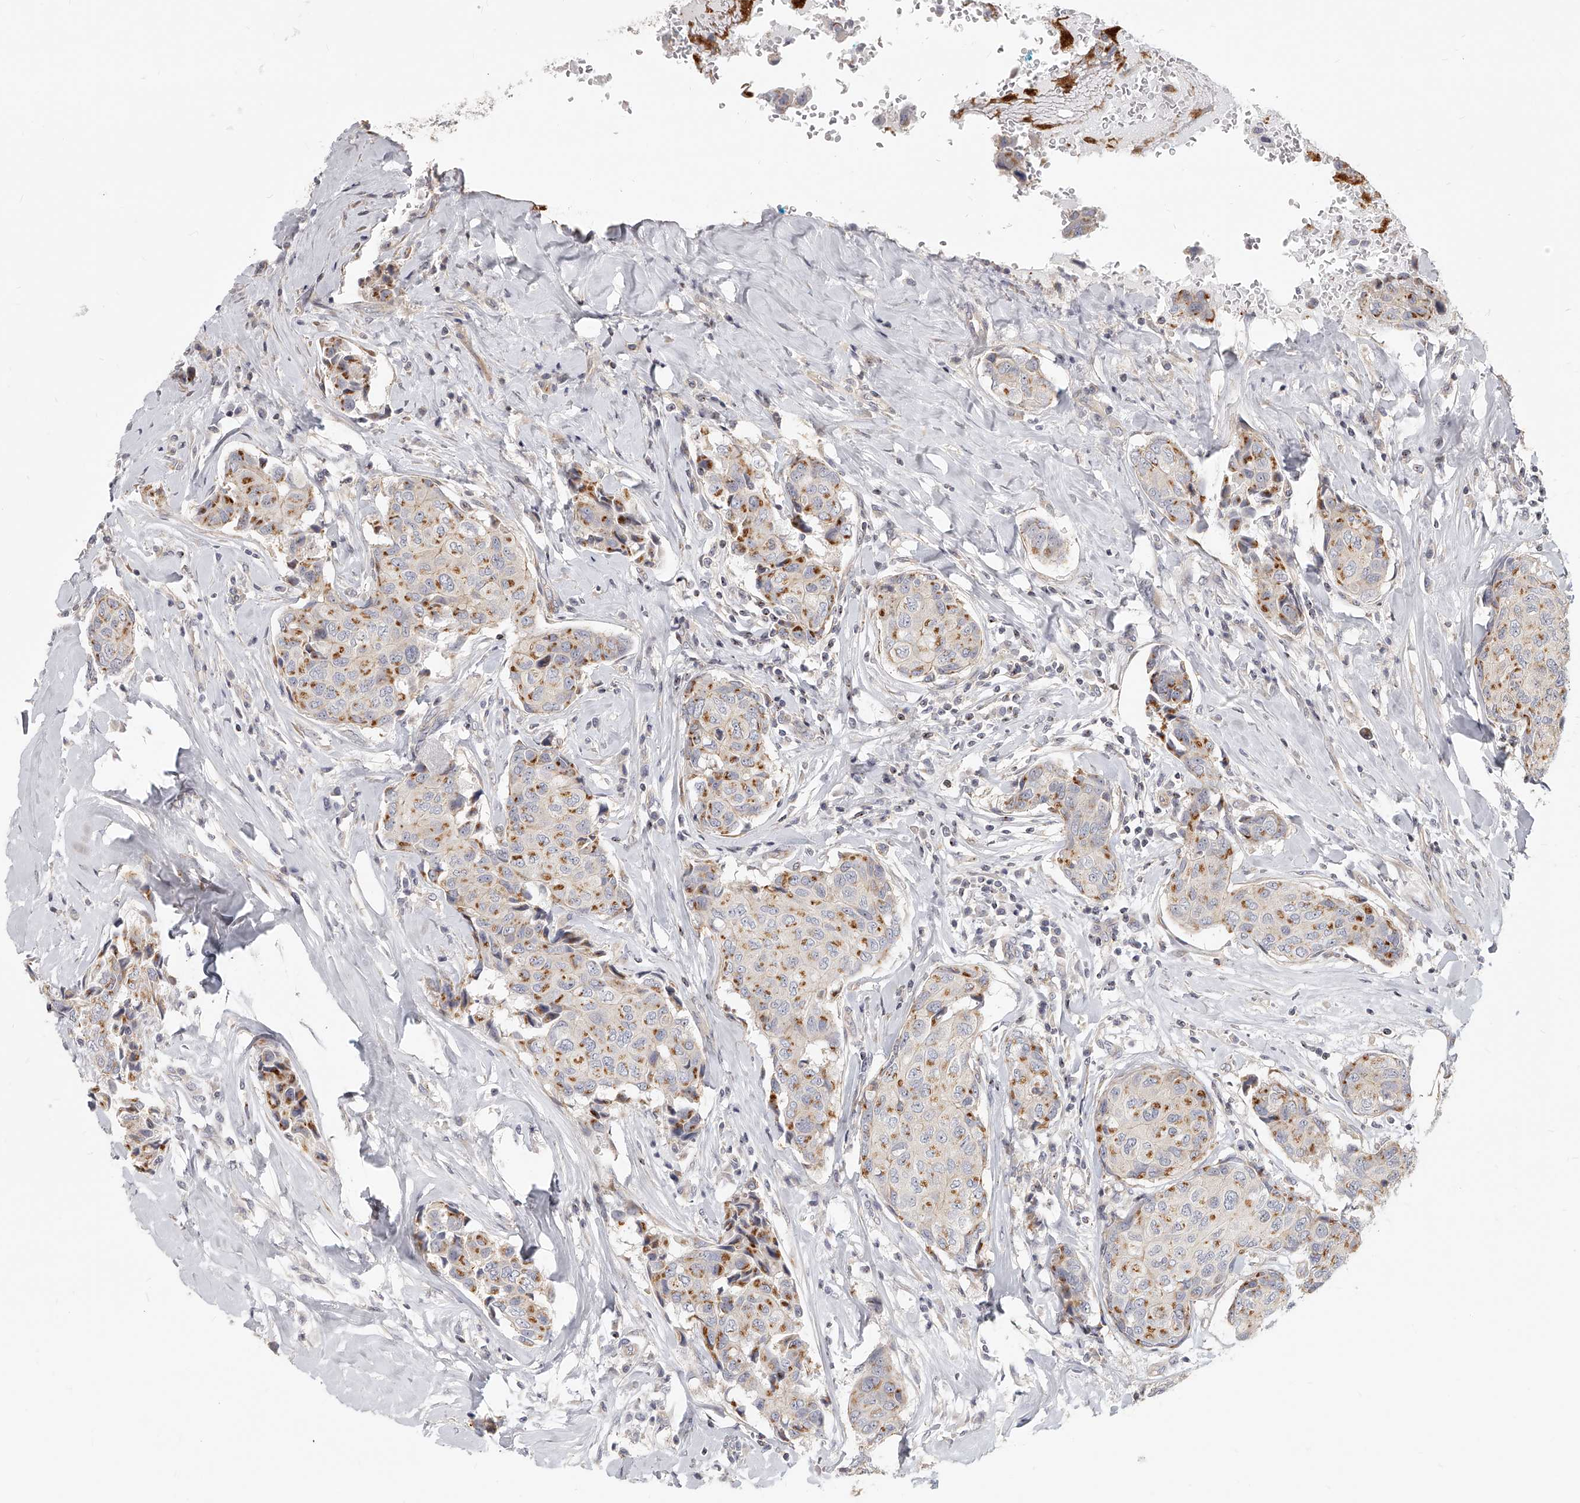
{"staining": {"intensity": "moderate", "quantity": "25%-75%", "location": "cytoplasmic/membranous"}, "tissue": "breast cancer", "cell_type": "Tumor cells", "image_type": "cancer", "snomed": [{"axis": "morphology", "description": "Duct carcinoma"}, {"axis": "topography", "description": "Breast"}], "caption": "Immunohistochemistry (IHC) image of neoplastic tissue: human breast intraductal carcinoma stained using IHC demonstrates medium levels of moderate protein expression localized specifically in the cytoplasmic/membranous of tumor cells, appearing as a cytoplasmic/membranous brown color.", "gene": "SLC37A1", "patient": {"sex": "female", "age": 80}}